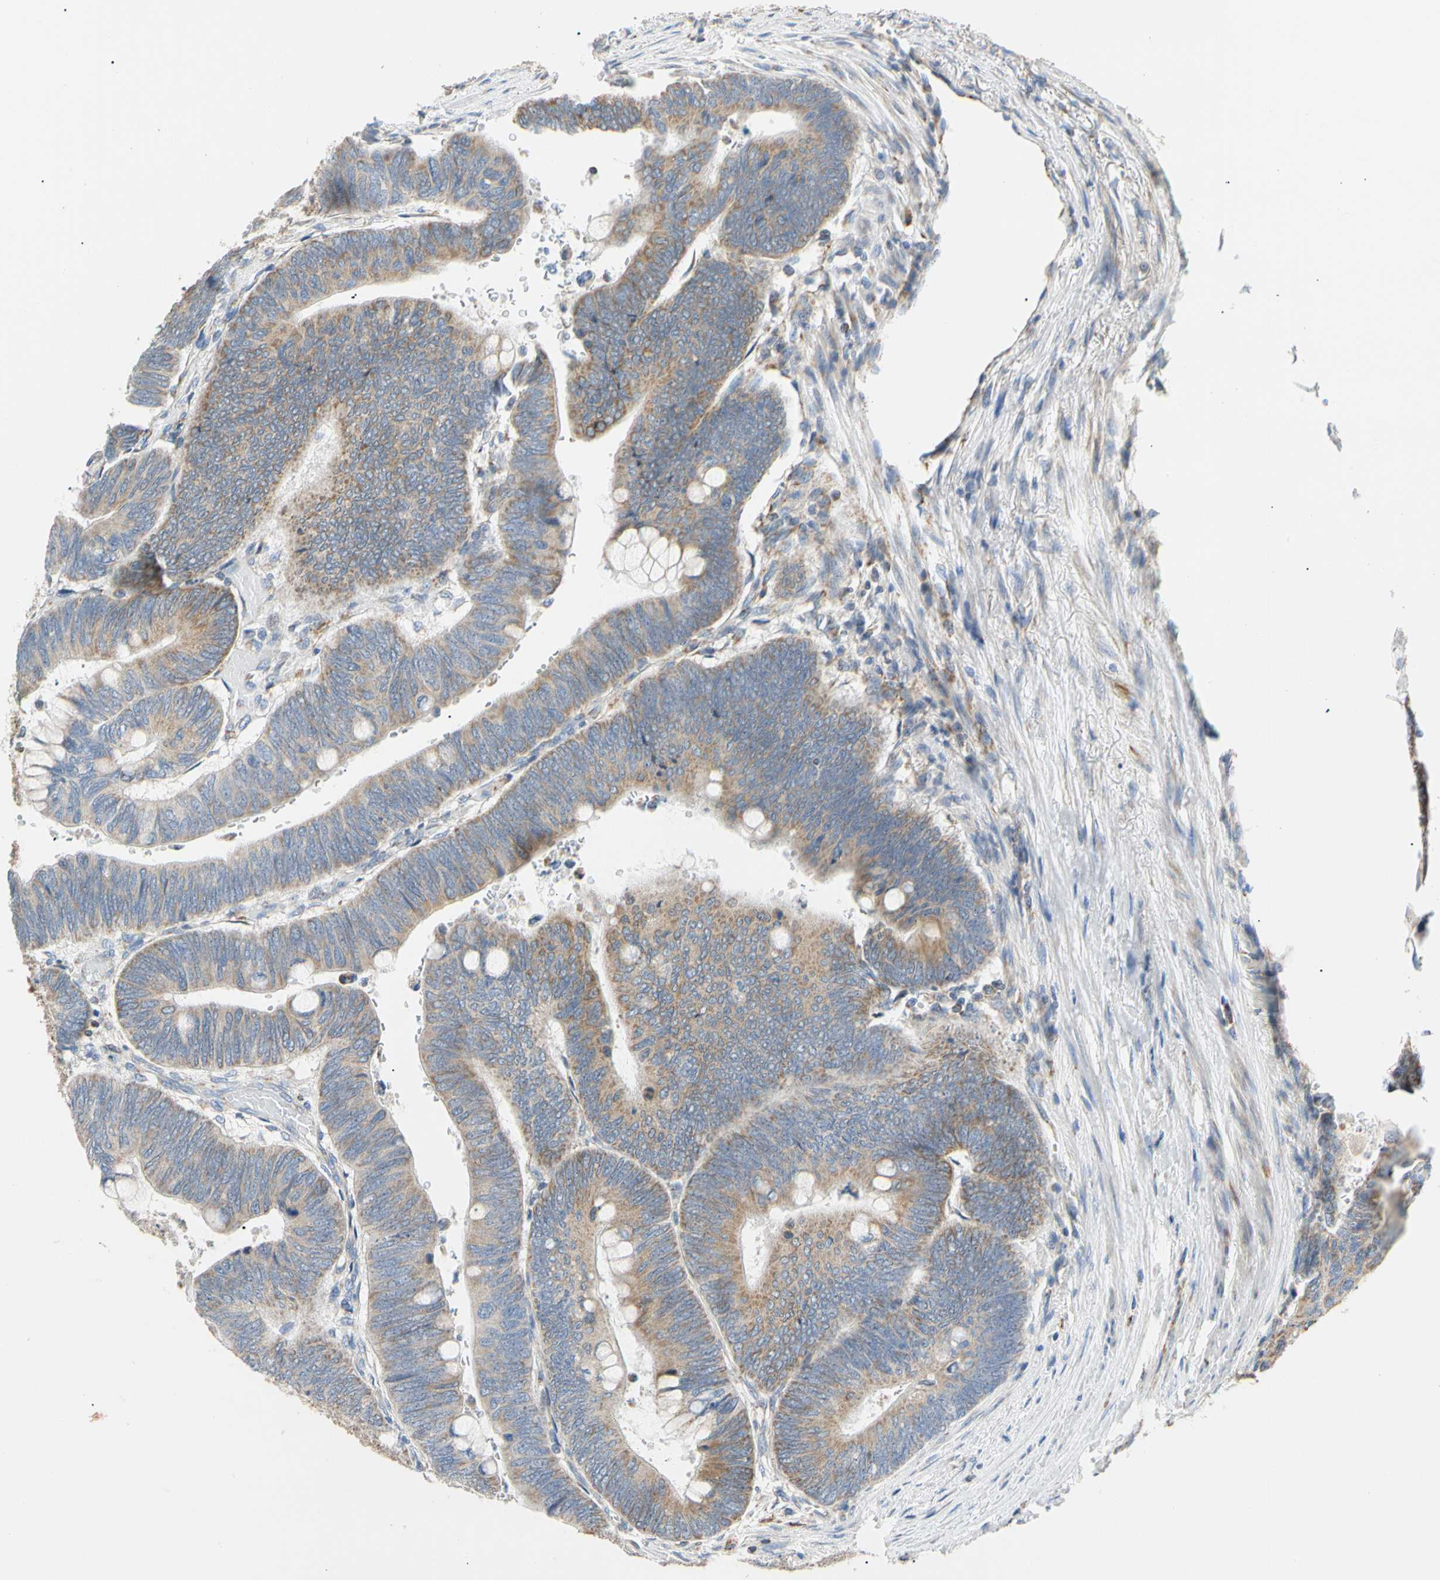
{"staining": {"intensity": "weak", "quantity": ">75%", "location": "cytoplasmic/membranous"}, "tissue": "colorectal cancer", "cell_type": "Tumor cells", "image_type": "cancer", "snomed": [{"axis": "morphology", "description": "Normal tissue, NOS"}, {"axis": "morphology", "description": "Adenocarcinoma, NOS"}, {"axis": "topography", "description": "Rectum"}, {"axis": "topography", "description": "Peripheral nerve tissue"}], "caption": "A brown stain labels weak cytoplasmic/membranous positivity of a protein in human colorectal cancer (adenocarcinoma) tumor cells.", "gene": "ACAT1", "patient": {"sex": "male", "age": 92}}